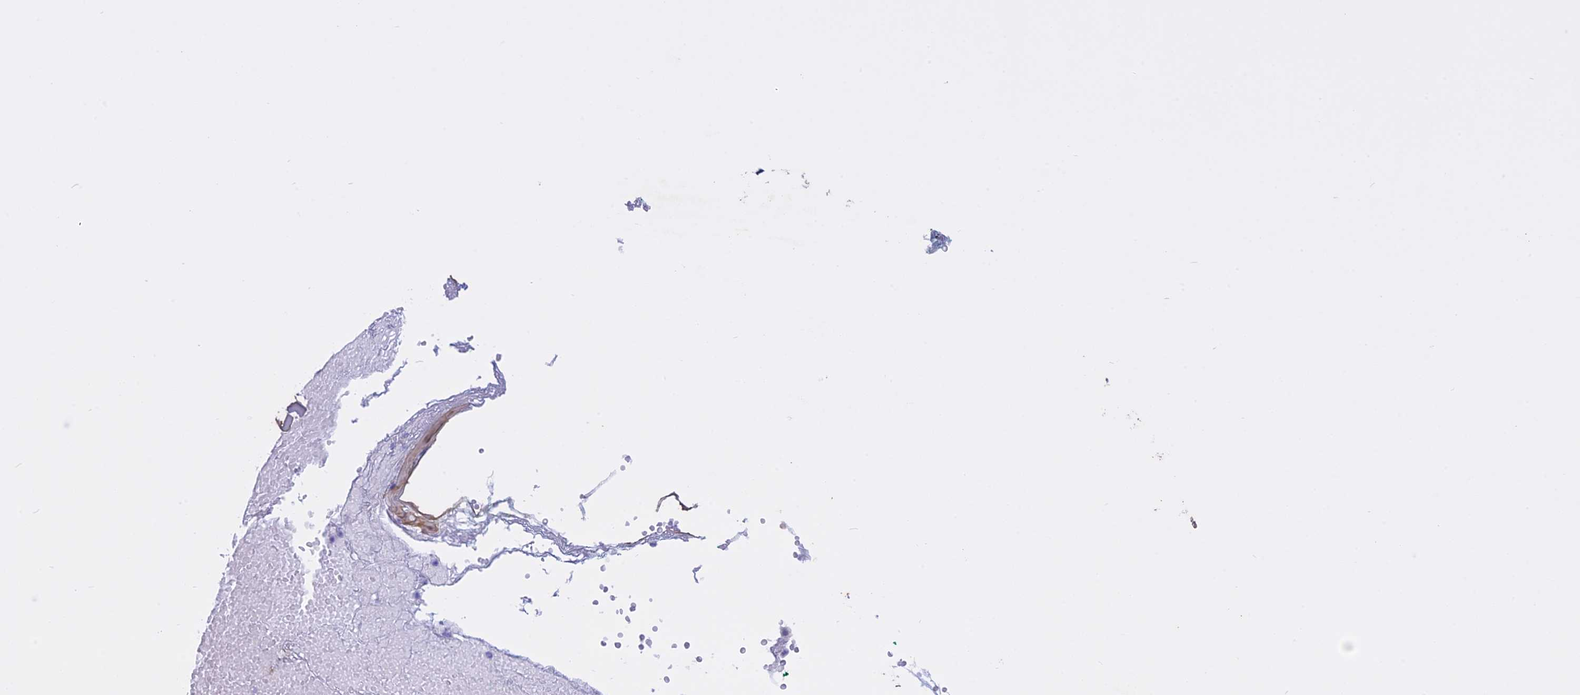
{"staining": {"intensity": "moderate", "quantity": "25%-75%", "location": "cytoplasmic/membranous"}, "tissue": "adipose tissue", "cell_type": "Adipocytes", "image_type": "normal", "snomed": [{"axis": "morphology", "description": "Normal tissue, NOS"}, {"axis": "morphology", "description": "Basal cell carcinoma"}, {"axis": "topography", "description": "Cartilage tissue"}, {"axis": "topography", "description": "Nasopharynx"}, {"axis": "topography", "description": "Oral tissue"}], "caption": "Adipocytes display medium levels of moderate cytoplasmic/membranous positivity in approximately 25%-75% of cells in benign adipose tissue.", "gene": "LHFPL2", "patient": {"sex": "female", "age": 77}}